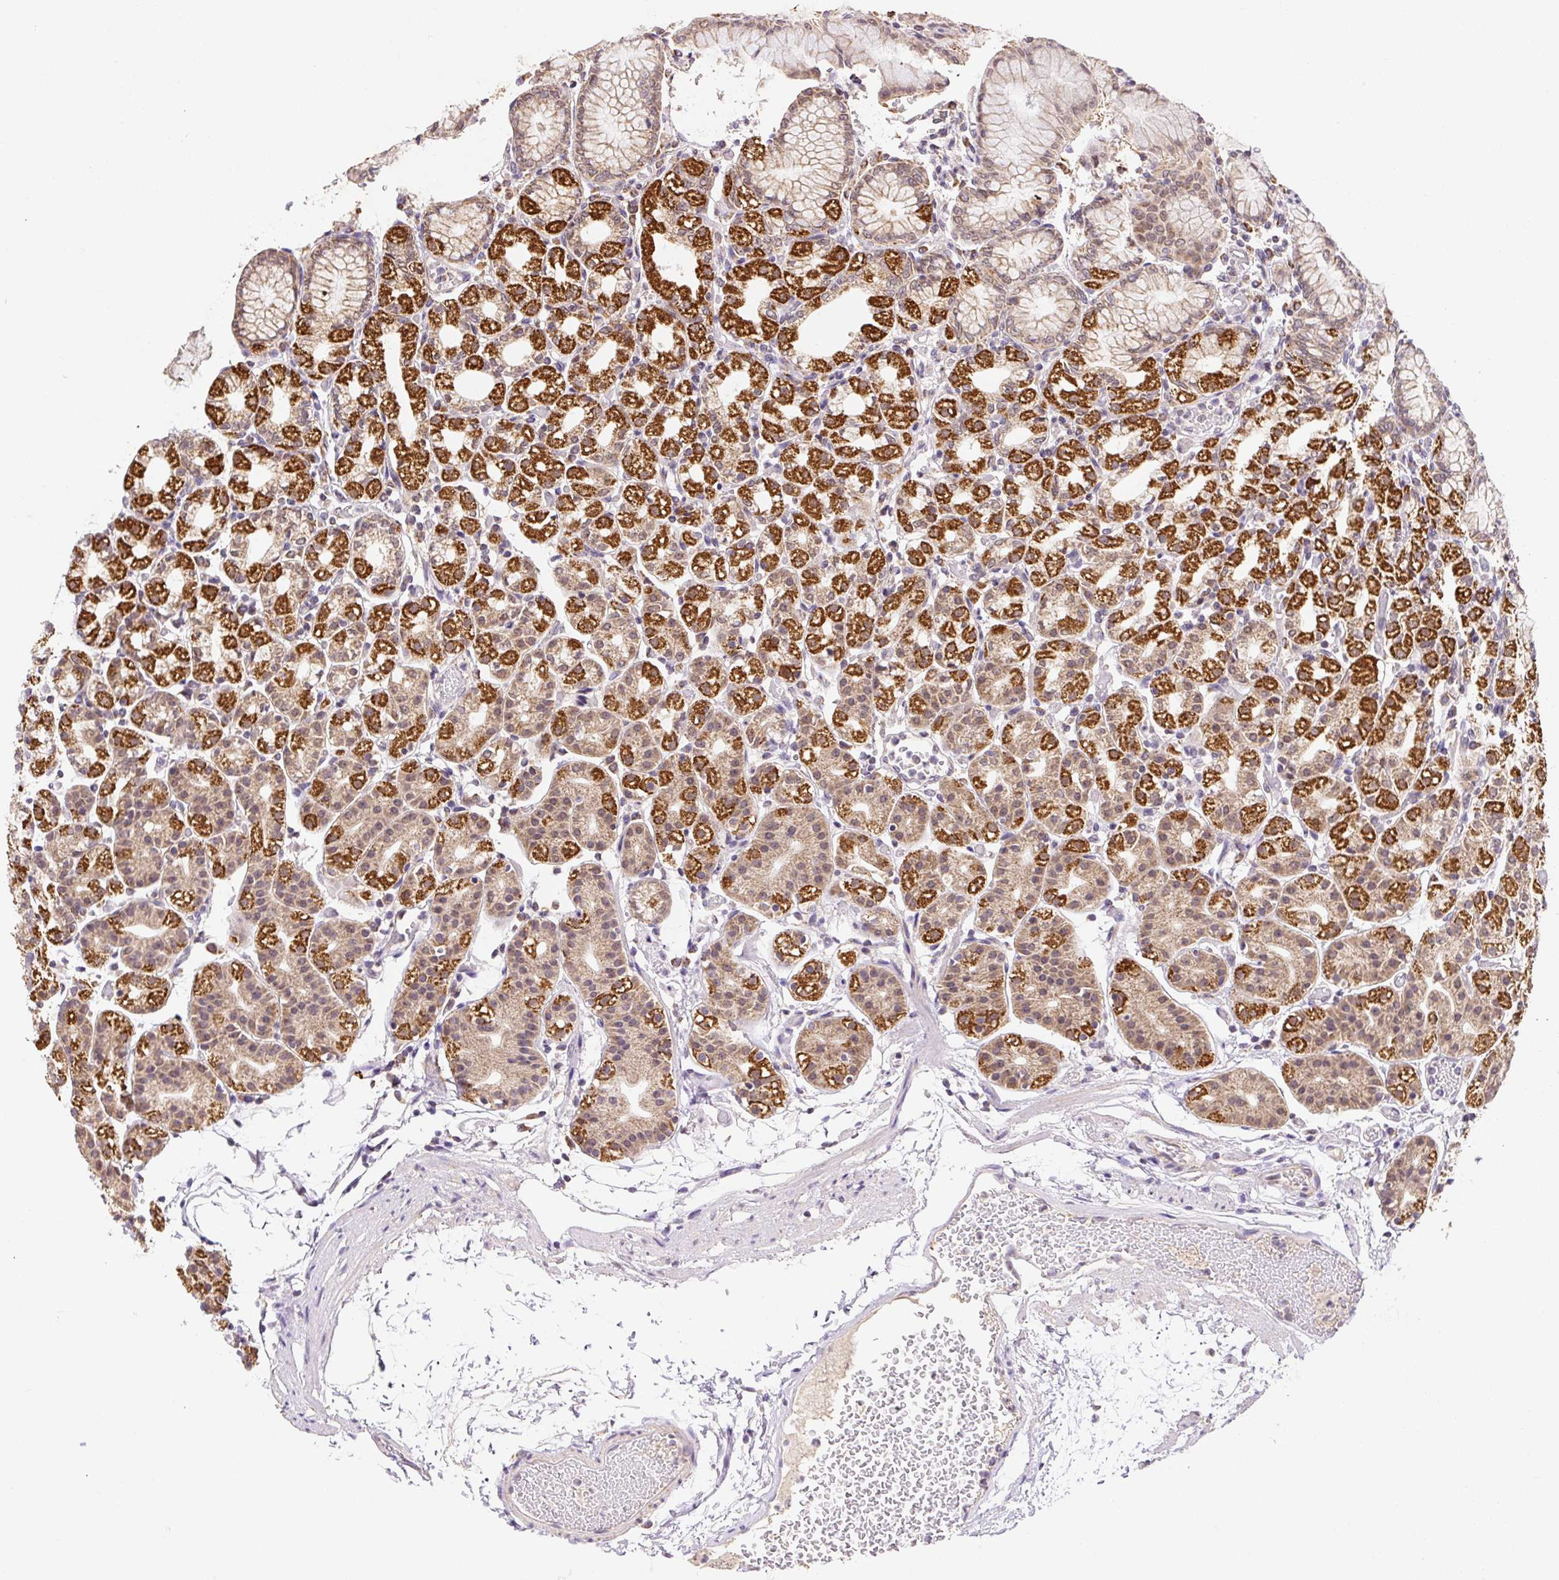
{"staining": {"intensity": "strong", "quantity": "25%-75%", "location": "cytoplasmic/membranous"}, "tissue": "stomach", "cell_type": "Glandular cells", "image_type": "normal", "snomed": [{"axis": "morphology", "description": "Normal tissue, NOS"}, {"axis": "topography", "description": "Stomach"}], "caption": "Immunohistochemistry (IHC) staining of benign stomach, which demonstrates high levels of strong cytoplasmic/membranous positivity in about 25%-75% of glandular cells indicating strong cytoplasmic/membranous protein expression. The staining was performed using DAB (3,3'-diaminobenzidine) (brown) for protein detection and nuclei were counterstained in hematoxylin (blue).", "gene": "MFSD9", "patient": {"sex": "female", "age": 57}}